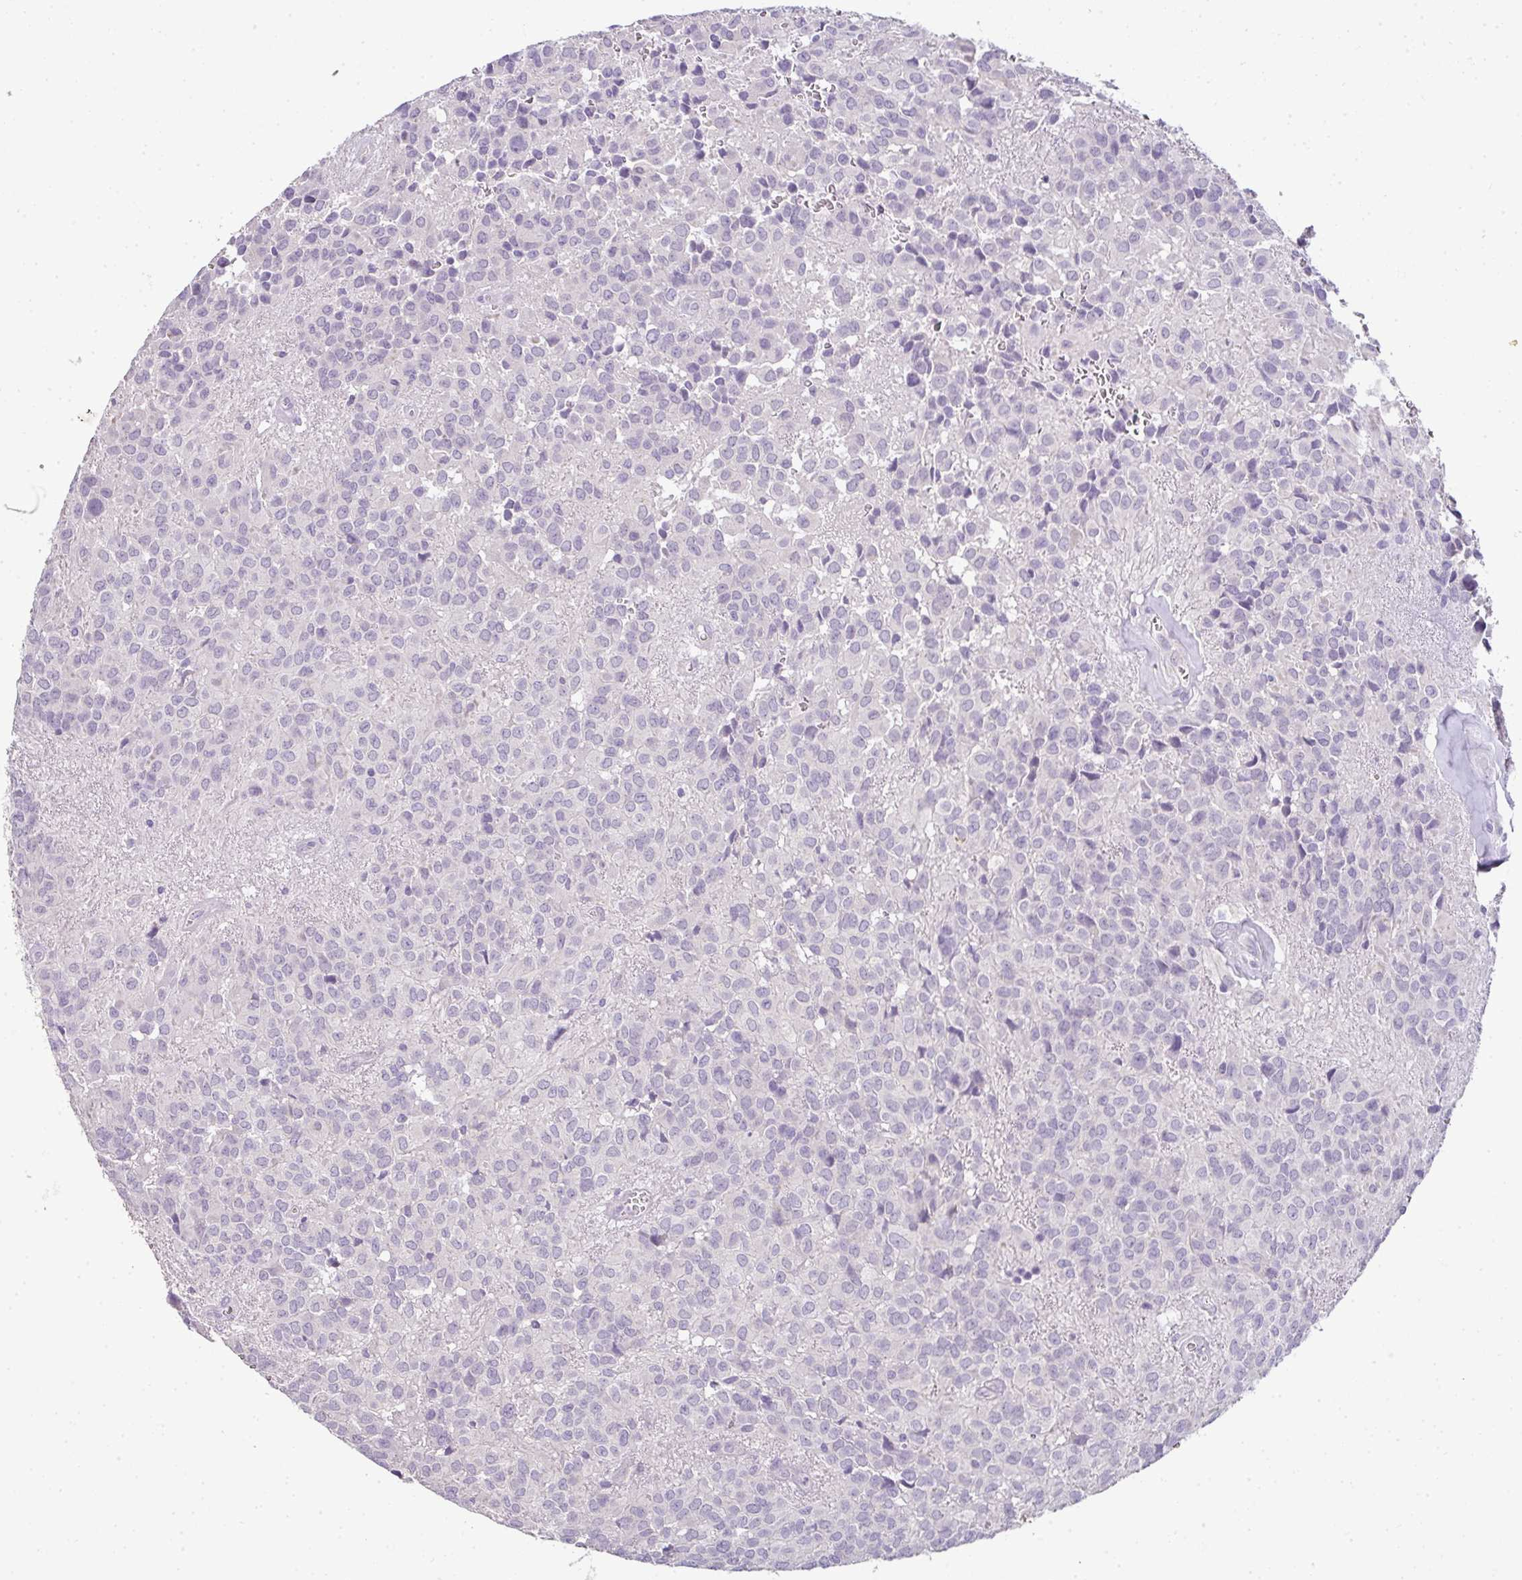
{"staining": {"intensity": "negative", "quantity": "none", "location": "none"}, "tissue": "glioma", "cell_type": "Tumor cells", "image_type": "cancer", "snomed": [{"axis": "morphology", "description": "Glioma, malignant, Low grade"}, {"axis": "topography", "description": "Brain"}], "caption": "The photomicrograph exhibits no significant positivity in tumor cells of malignant low-grade glioma.", "gene": "CMPK1", "patient": {"sex": "male", "age": 56}}